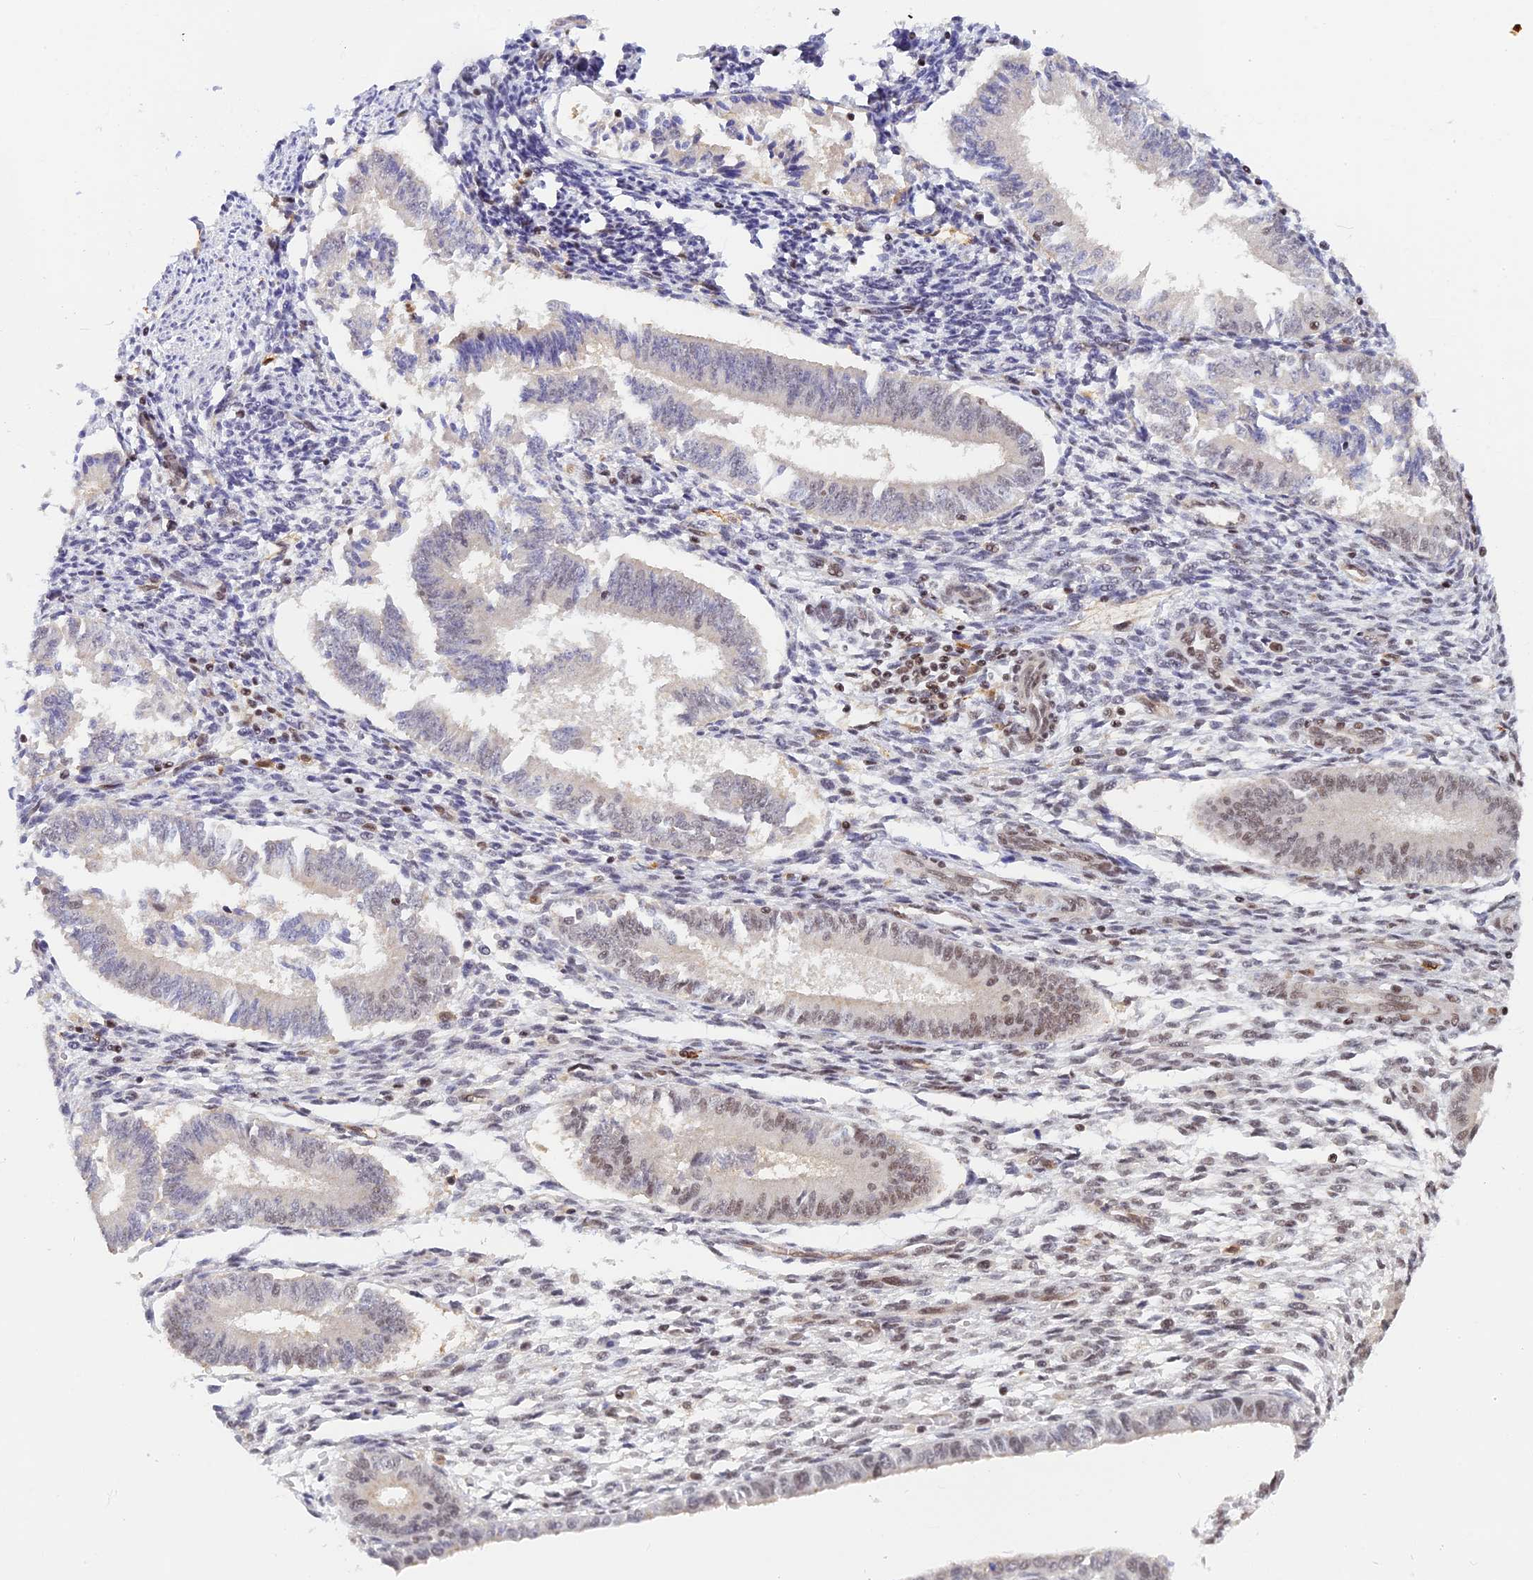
{"staining": {"intensity": "weak", "quantity": "25%-75%", "location": "nuclear"}, "tissue": "endometrium", "cell_type": "Cells in endometrial stroma", "image_type": "normal", "snomed": [{"axis": "morphology", "description": "Normal tissue, NOS"}, {"axis": "topography", "description": "Uterus"}, {"axis": "topography", "description": "Endometrium"}], "caption": "This is a micrograph of immunohistochemistry (IHC) staining of benign endometrium, which shows weak staining in the nuclear of cells in endometrial stroma.", "gene": "THAP11", "patient": {"sex": "female", "age": 48}}